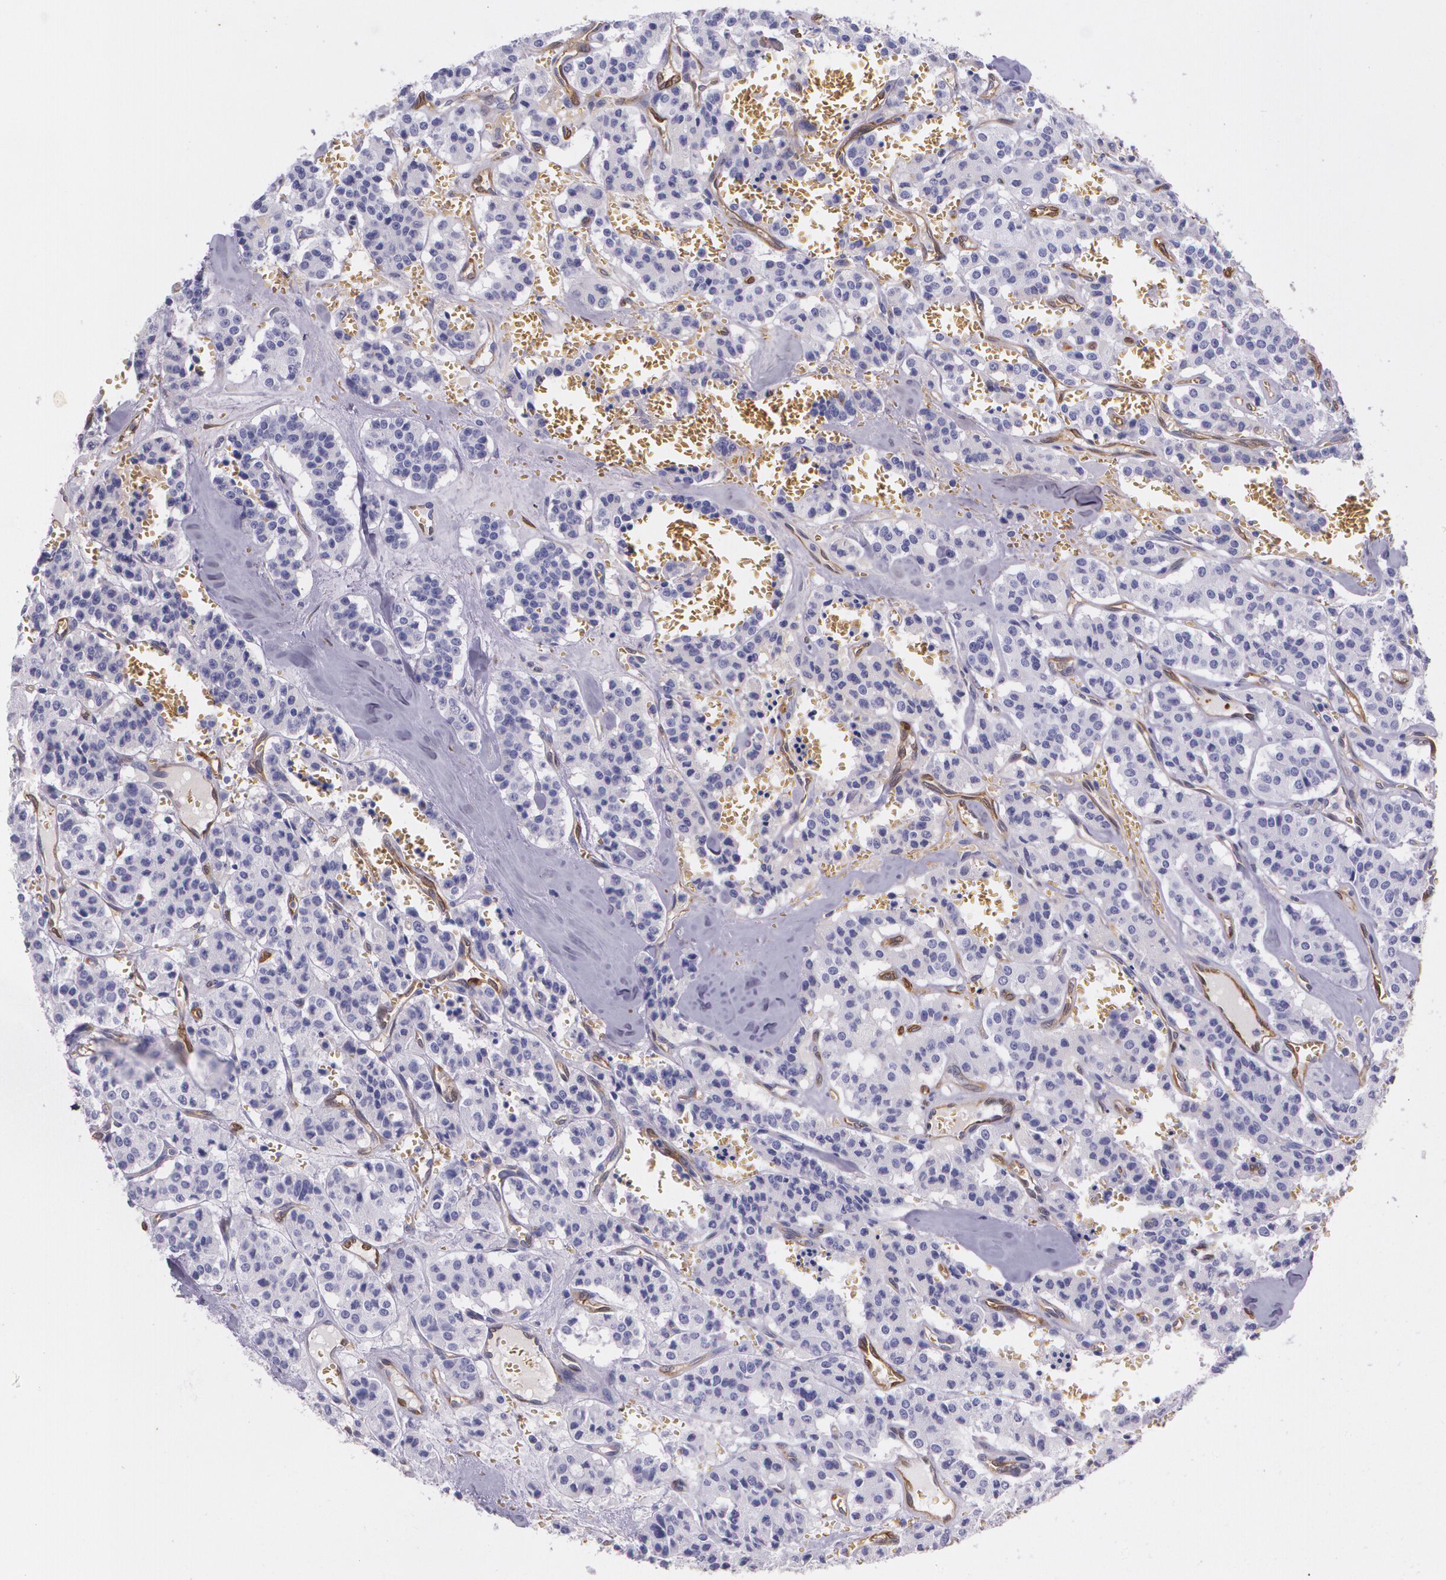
{"staining": {"intensity": "negative", "quantity": "none", "location": "none"}, "tissue": "carcinoid", "cell_type": "Tumor cells", "image_type": "cancer", "snomed": [{"axis": "morphology", "description": "Carcinoid, malignant, NOS"}, {"axis": "topography", "description": "Bronchus"}], "caption": "IHC of carcinoid (malignant) reveals no positivity in tumor cells.", "gene": "MMP2", "patient": {"sex": "male", "age": 55}}